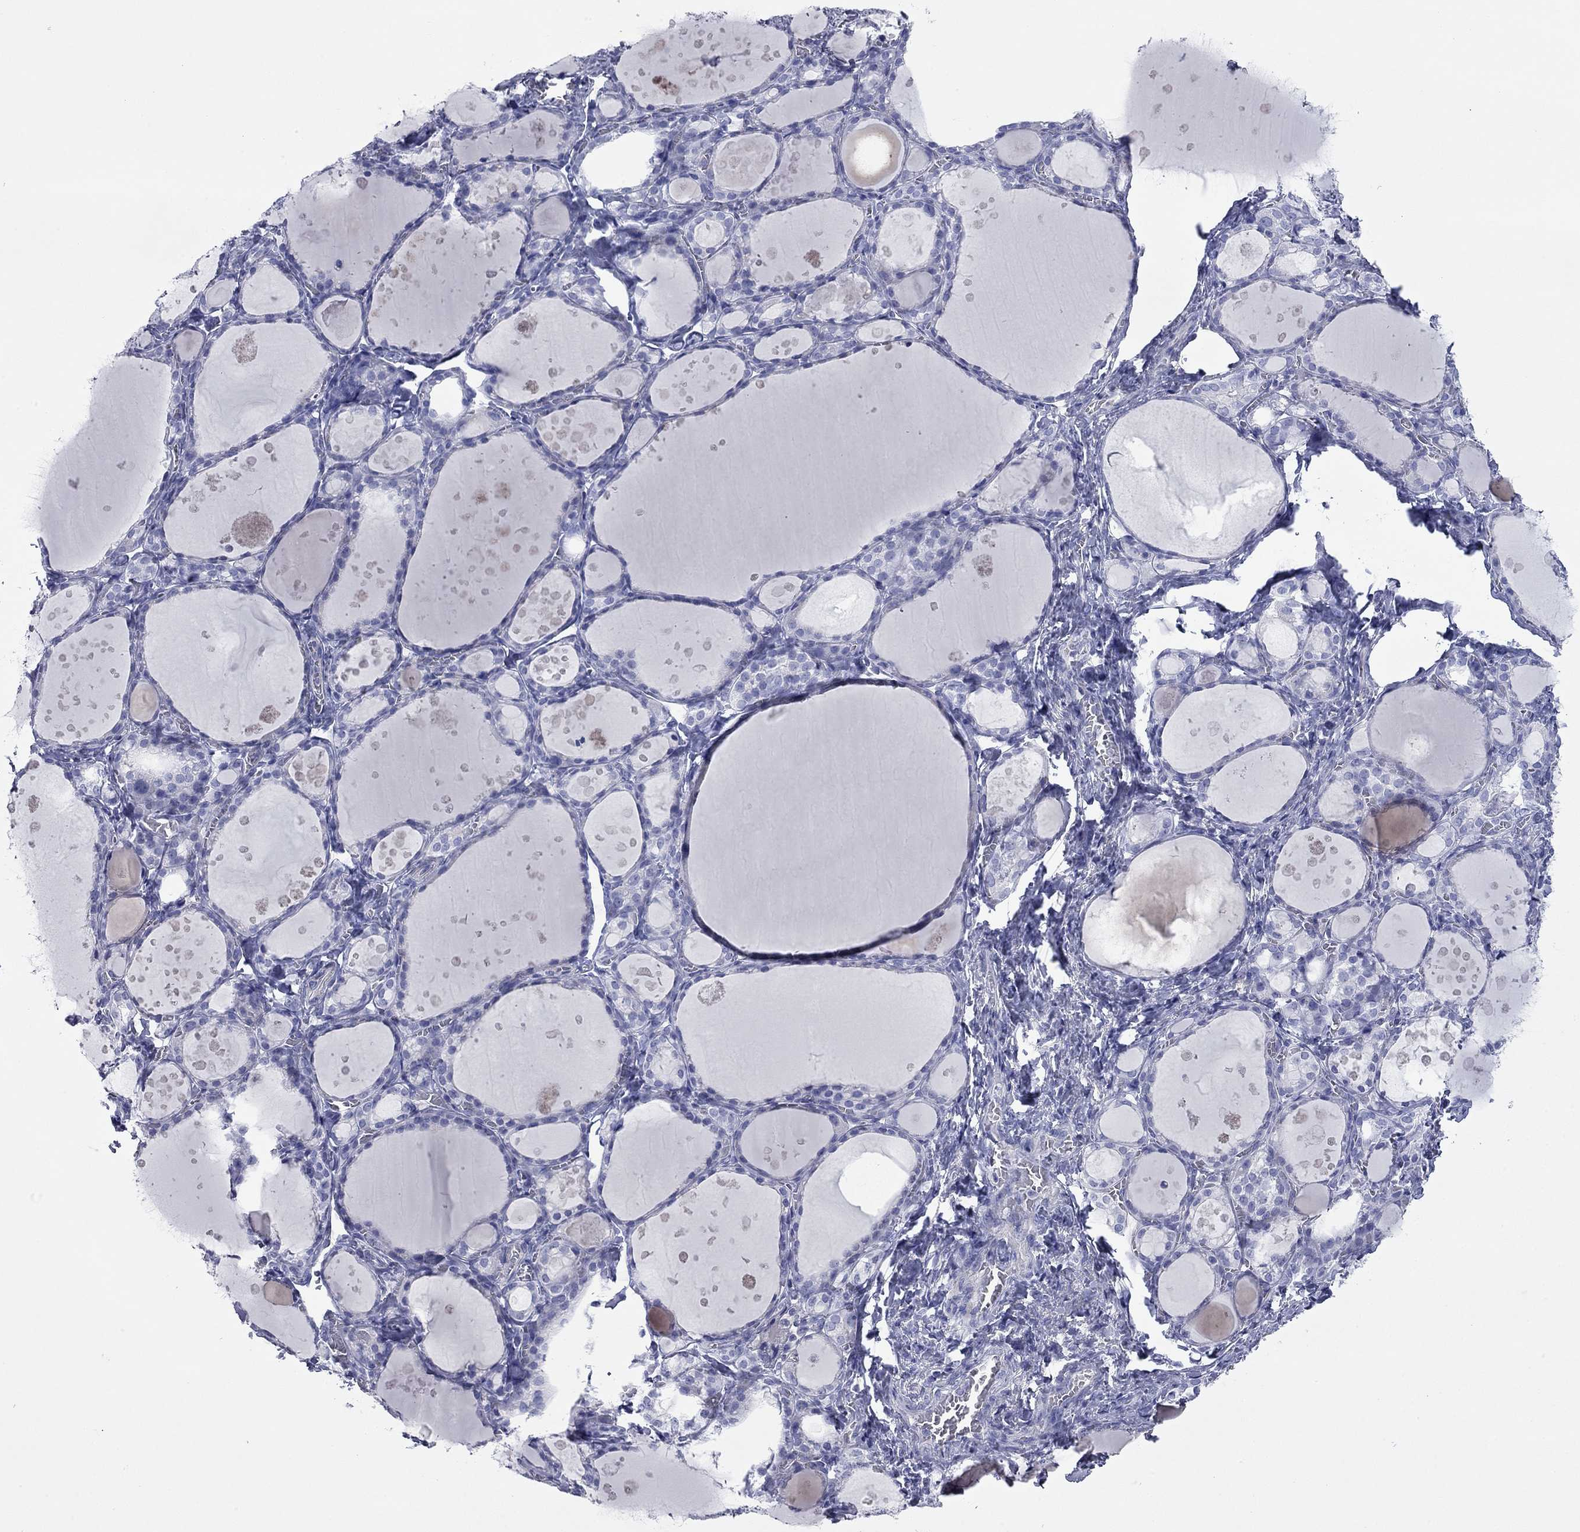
{"staining": {"intensity": "negative", "quantity": "none", "location": "none"}, "tissue": "thyroid gland", "cell_type": "Glandular cells", "image_type": "normal", "snomed": [{"axis": "morphology", "description": "Normal tissue, NOS"}, {"axis": "topography", "description": "Thyroid gland"}], "caption": "Immunohistochemistry image of unremarkable human thyroid gland stained for a protein (brown), which reveals no positivity in glandular cells. Brightfield microscopy of IHC stained with DAB (brown) and hematoxylin (blue), captured at high magnification.", "gene": "ACTL7B", "patient": {"sex": "male", "age": 68}}